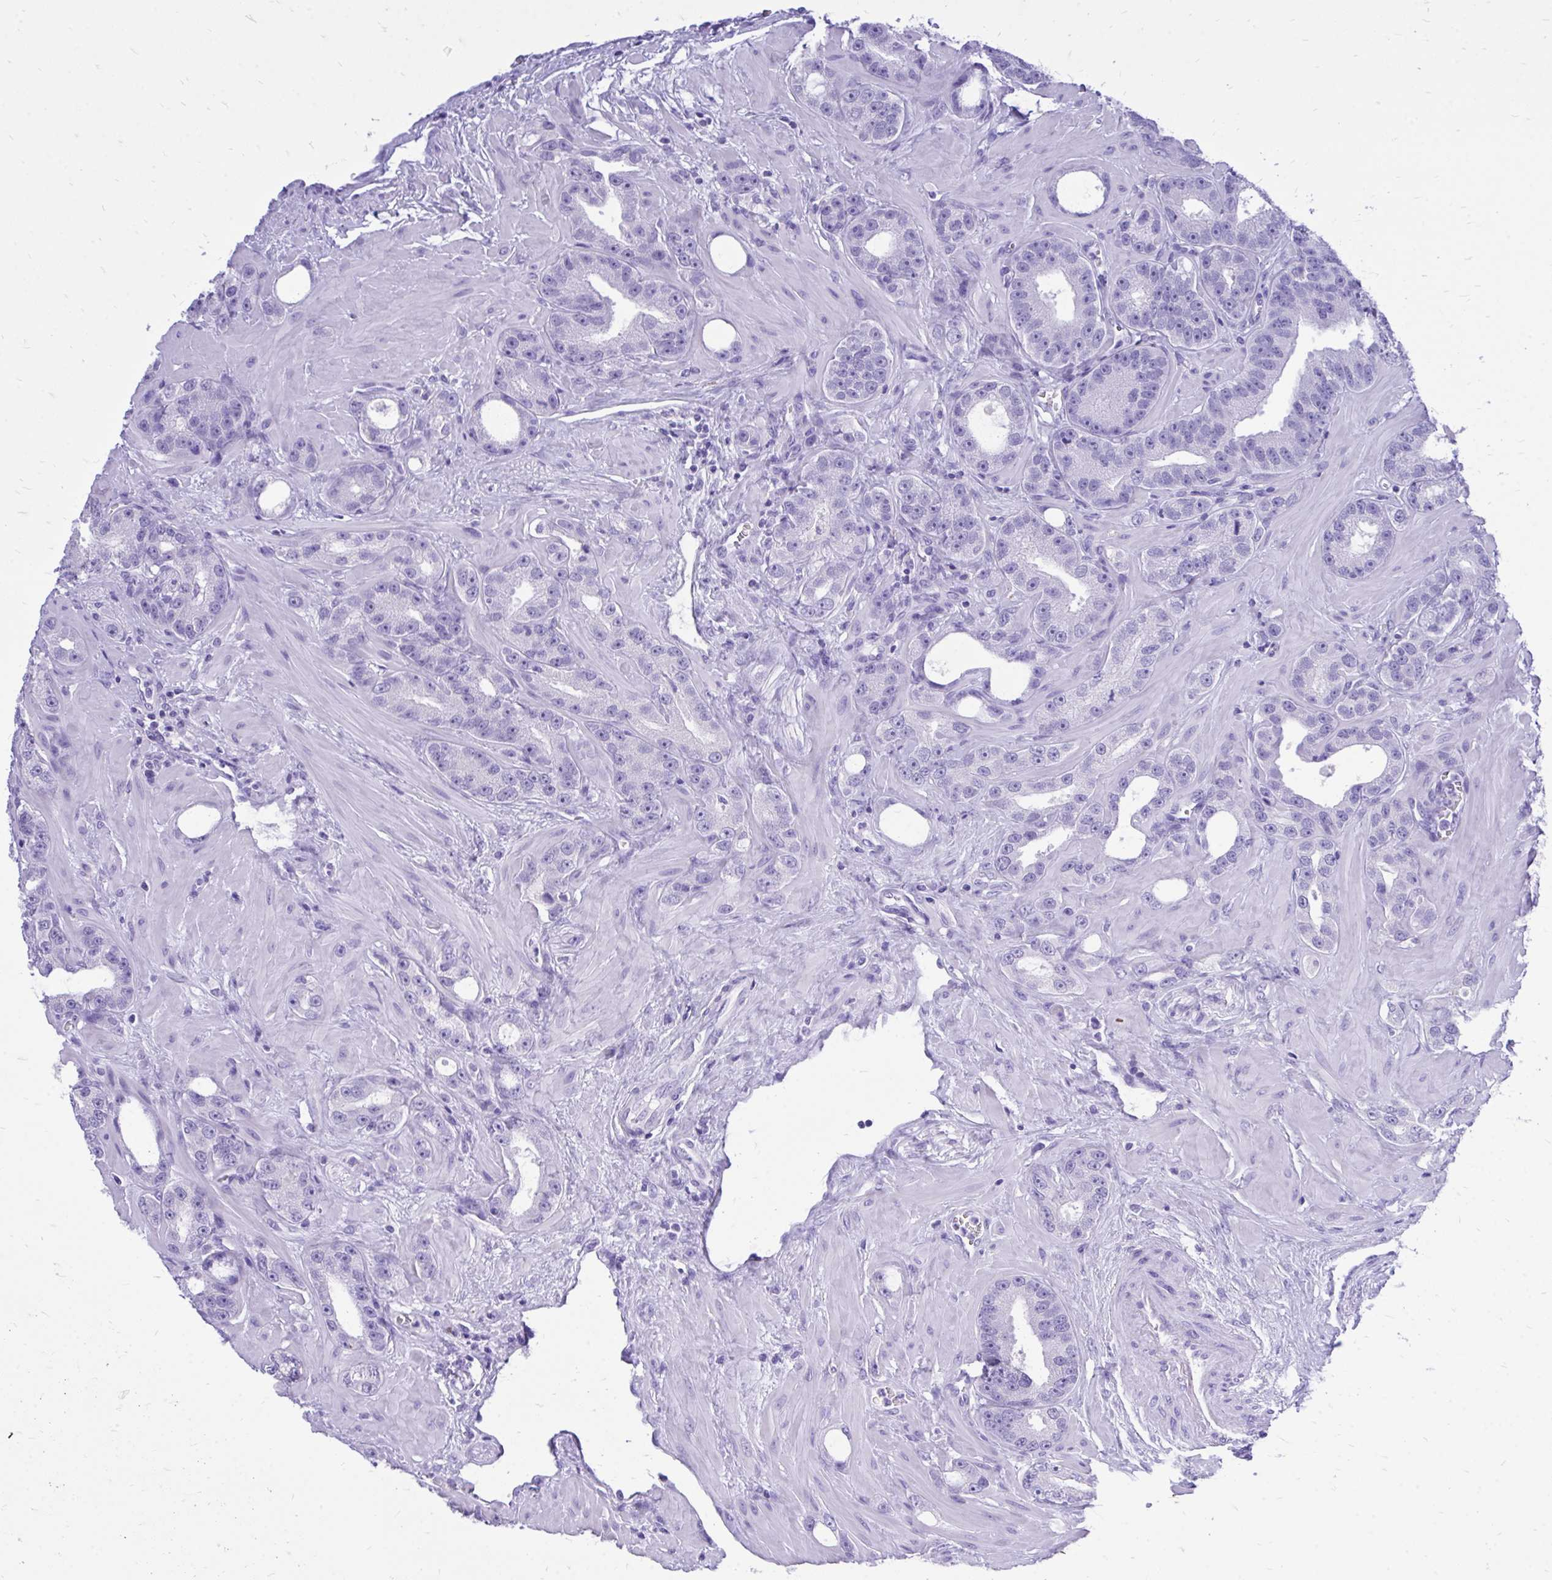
{"staining": {"intensity": "negative", "quantity": "none", "location": "none"}, "tissue": "prostate cancer", "cell_type": "Tumor cells", "image_type": "cancer", "snomed": [{"axis": "morphology", "description": "Adenocarcinoma, High grade"}, {"axis": "topography", "description": "Prostate"}], "caption": "Tumor cells are negative for brown protein staining in adenocarcinoma (high-grade) (prostate).", "gene": "MON1A", "patient": {"sex": "male", "age": 65}}